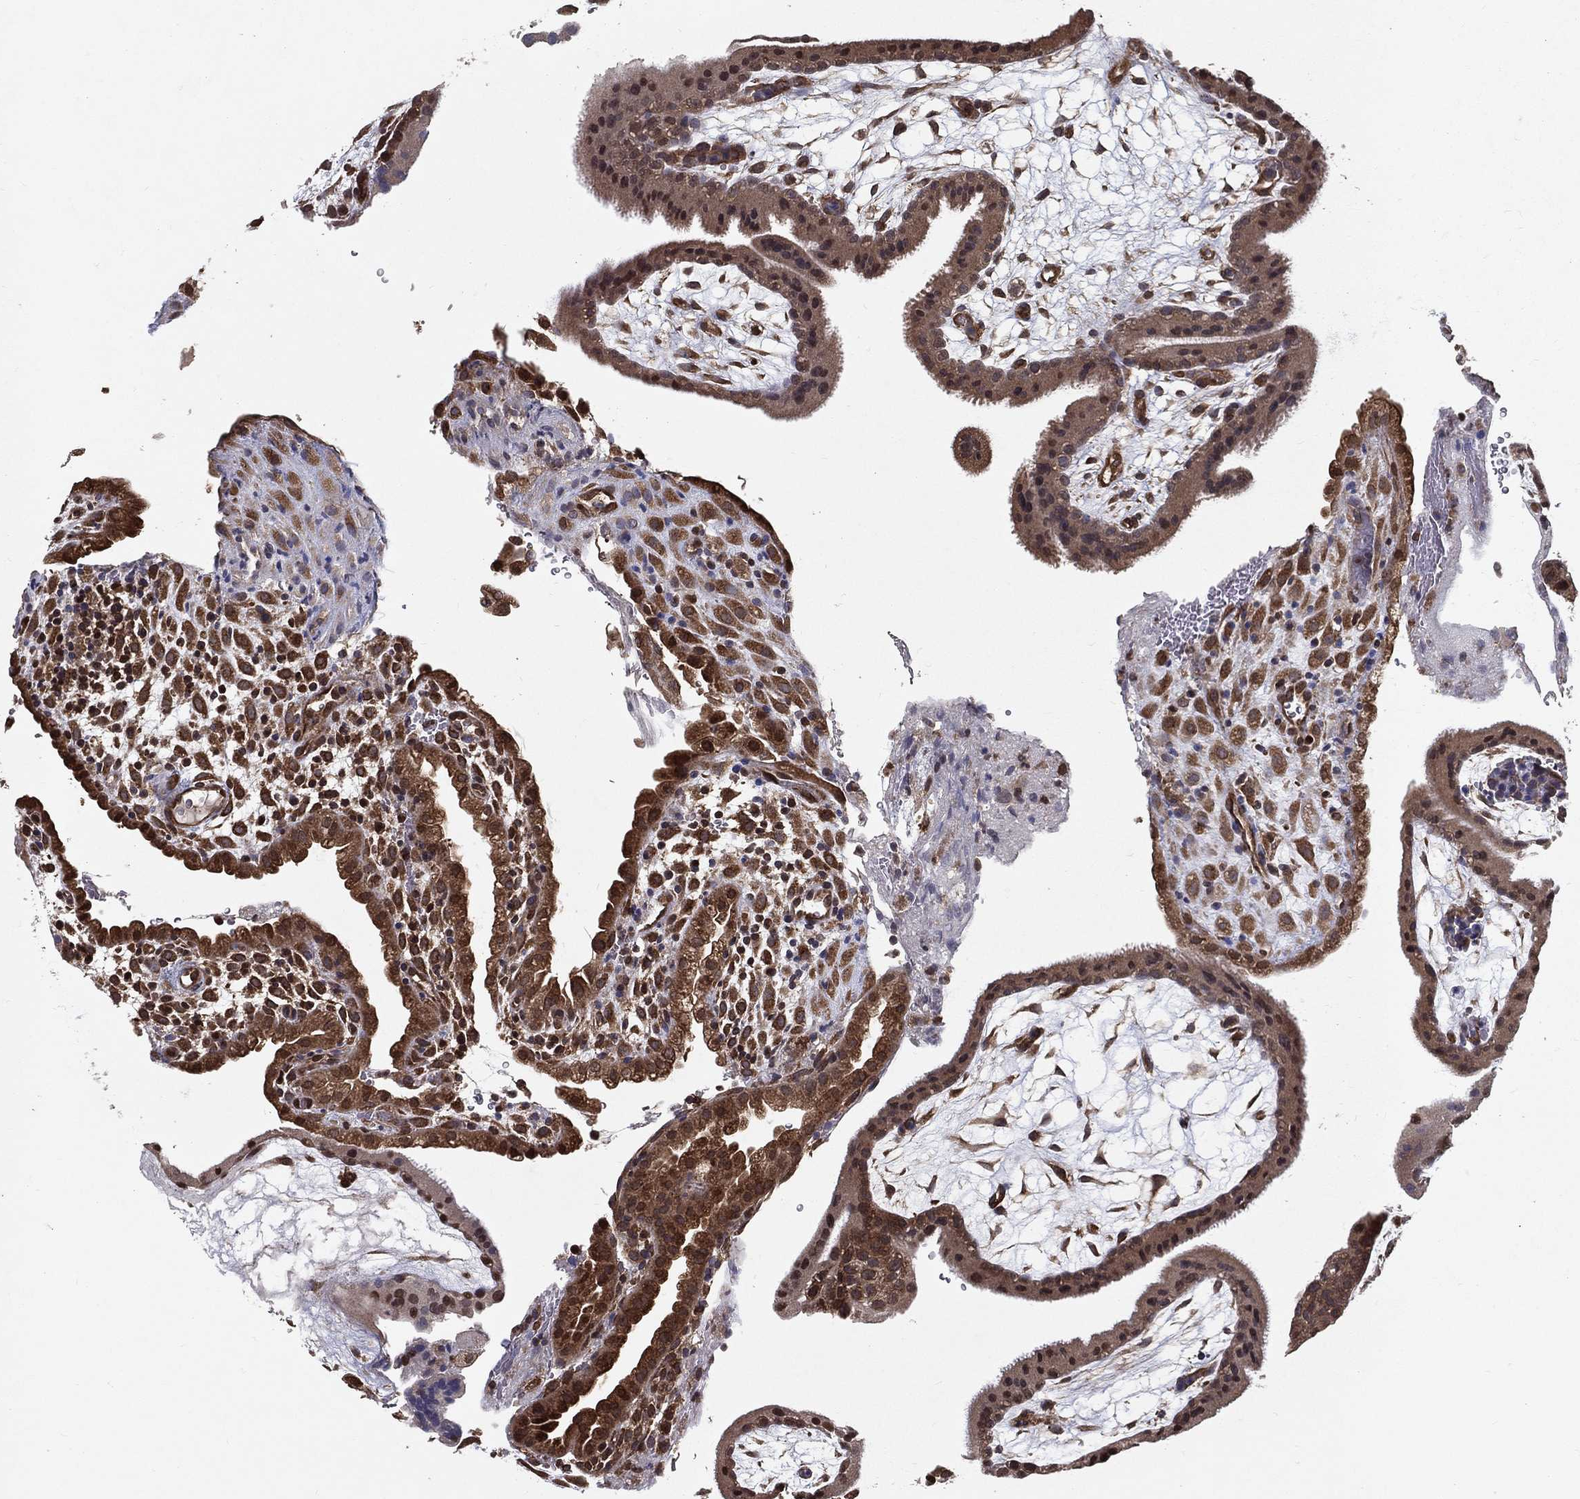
{"staining": {"intensity": "moderate", "quantity": ">75%", "location": "cytoplasmic/membranous"}, "tissue": "placenta", "cell_type": "Decidual cells", "image_type": "normal", "snomed": [{"axis": "morphology", "description": "Normal tissue, NOS"}, {"axis": "topography", "description": "Placenta"}], "caption": "Immunohistochemical staining of benign human placenta shows >75% levels of moderate cytoplasmic/membranous protein staining in about >75% of decidual cells.", "gene": "CERS2", "patient": {"sex": "female", "age": 19}}